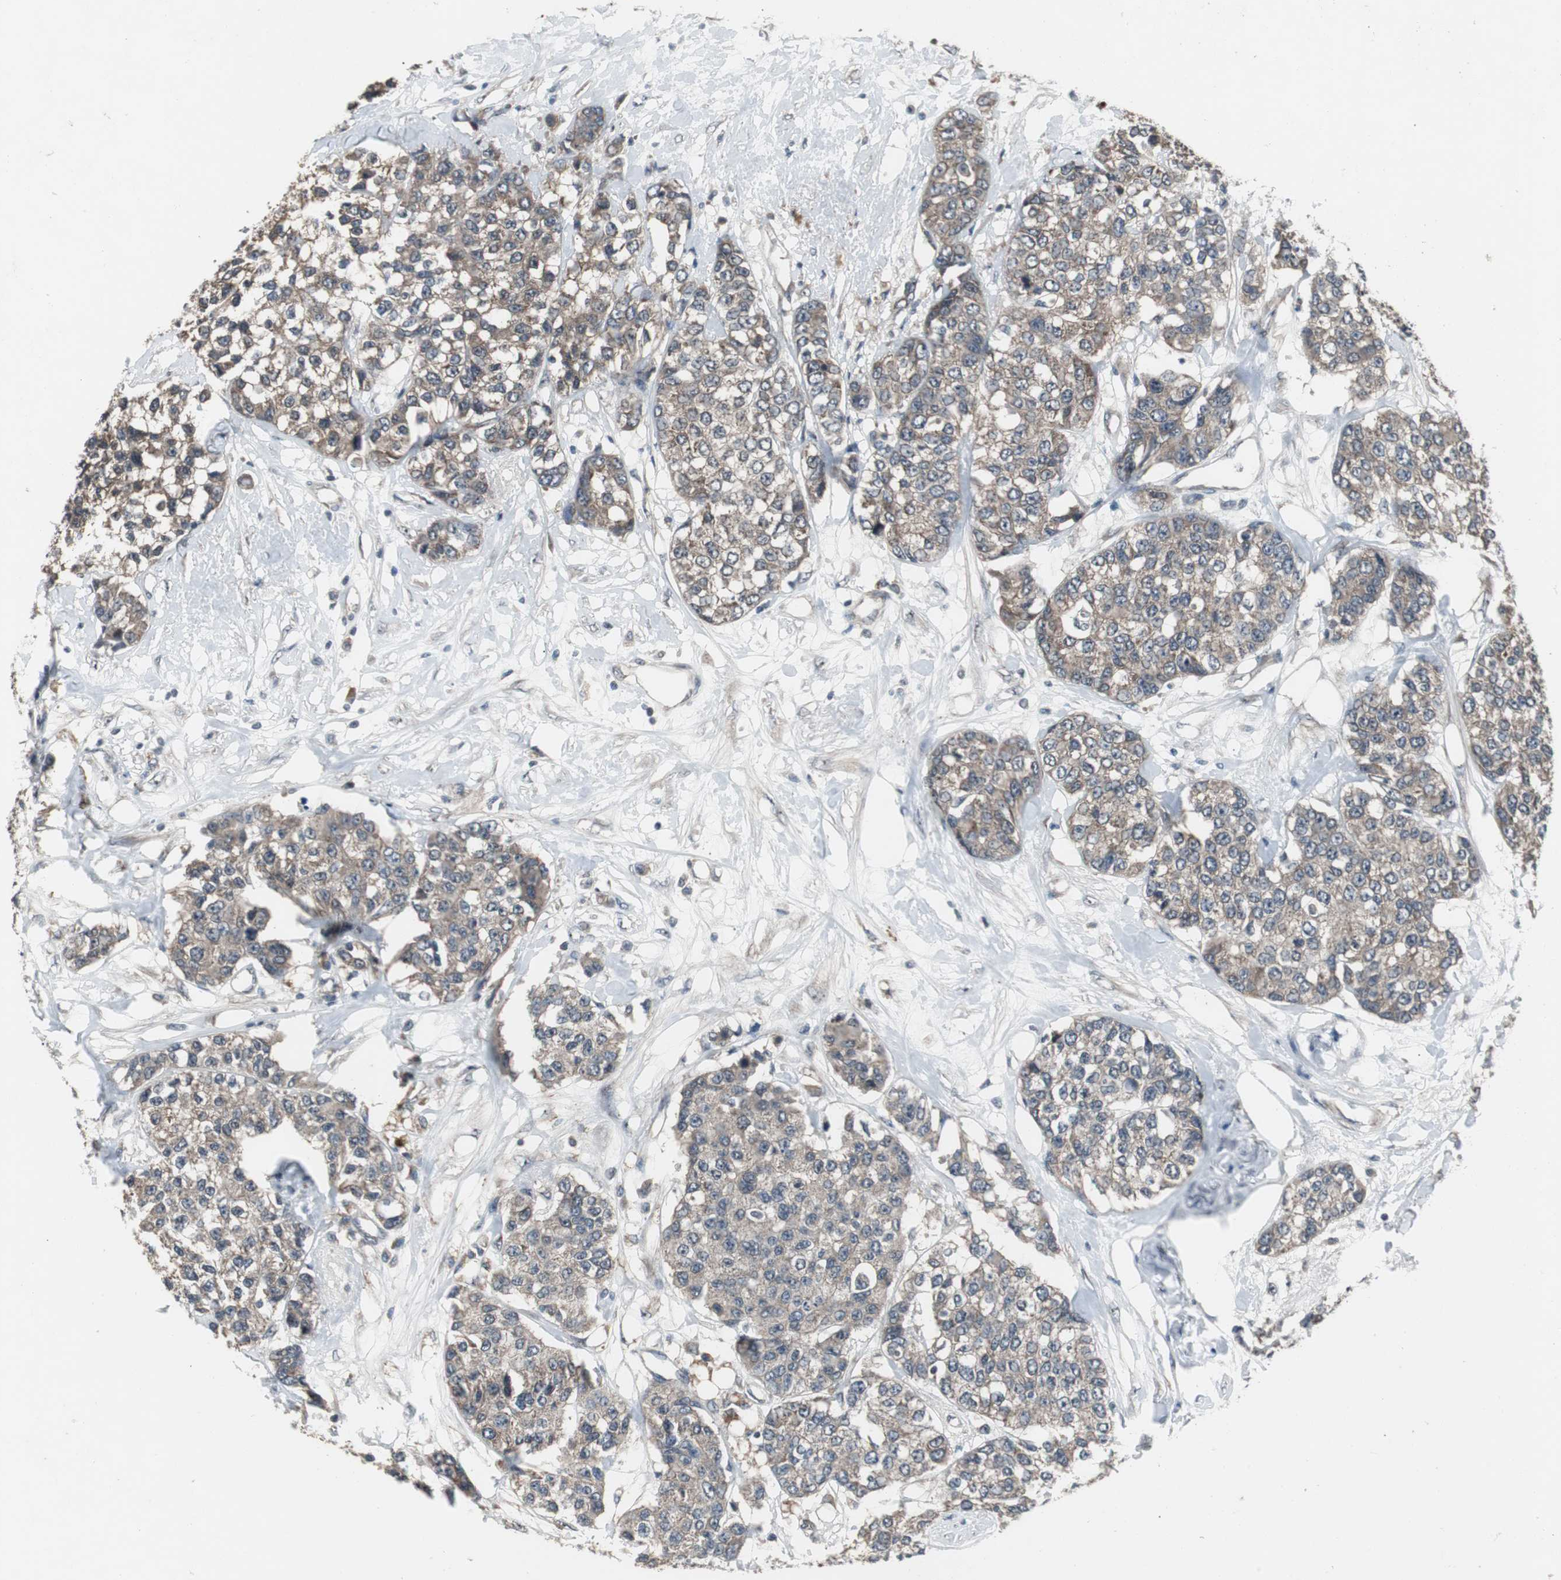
{"staining": {"intensity": "moderate", "quantity": ">75%", "location": "cytoplasmic/membranous"}, "tissue": "breast cancer", "cell_type": "Tumor cells", "image_type": "cancer", "snomed": [{"axis": "morphology", "description": "Duct carcinoma"}, {"axis": "topography", "description": "Breast"}], "caption": "Human breast cancer (intraductal carcinoma) stained for a protein (brown) displays moderate cytoplasmic/membranous positive staining in approximately >75% of tumor cells.", "gene": "ZMPSTE24", "patient": {"sex": "female", "age": 51}}